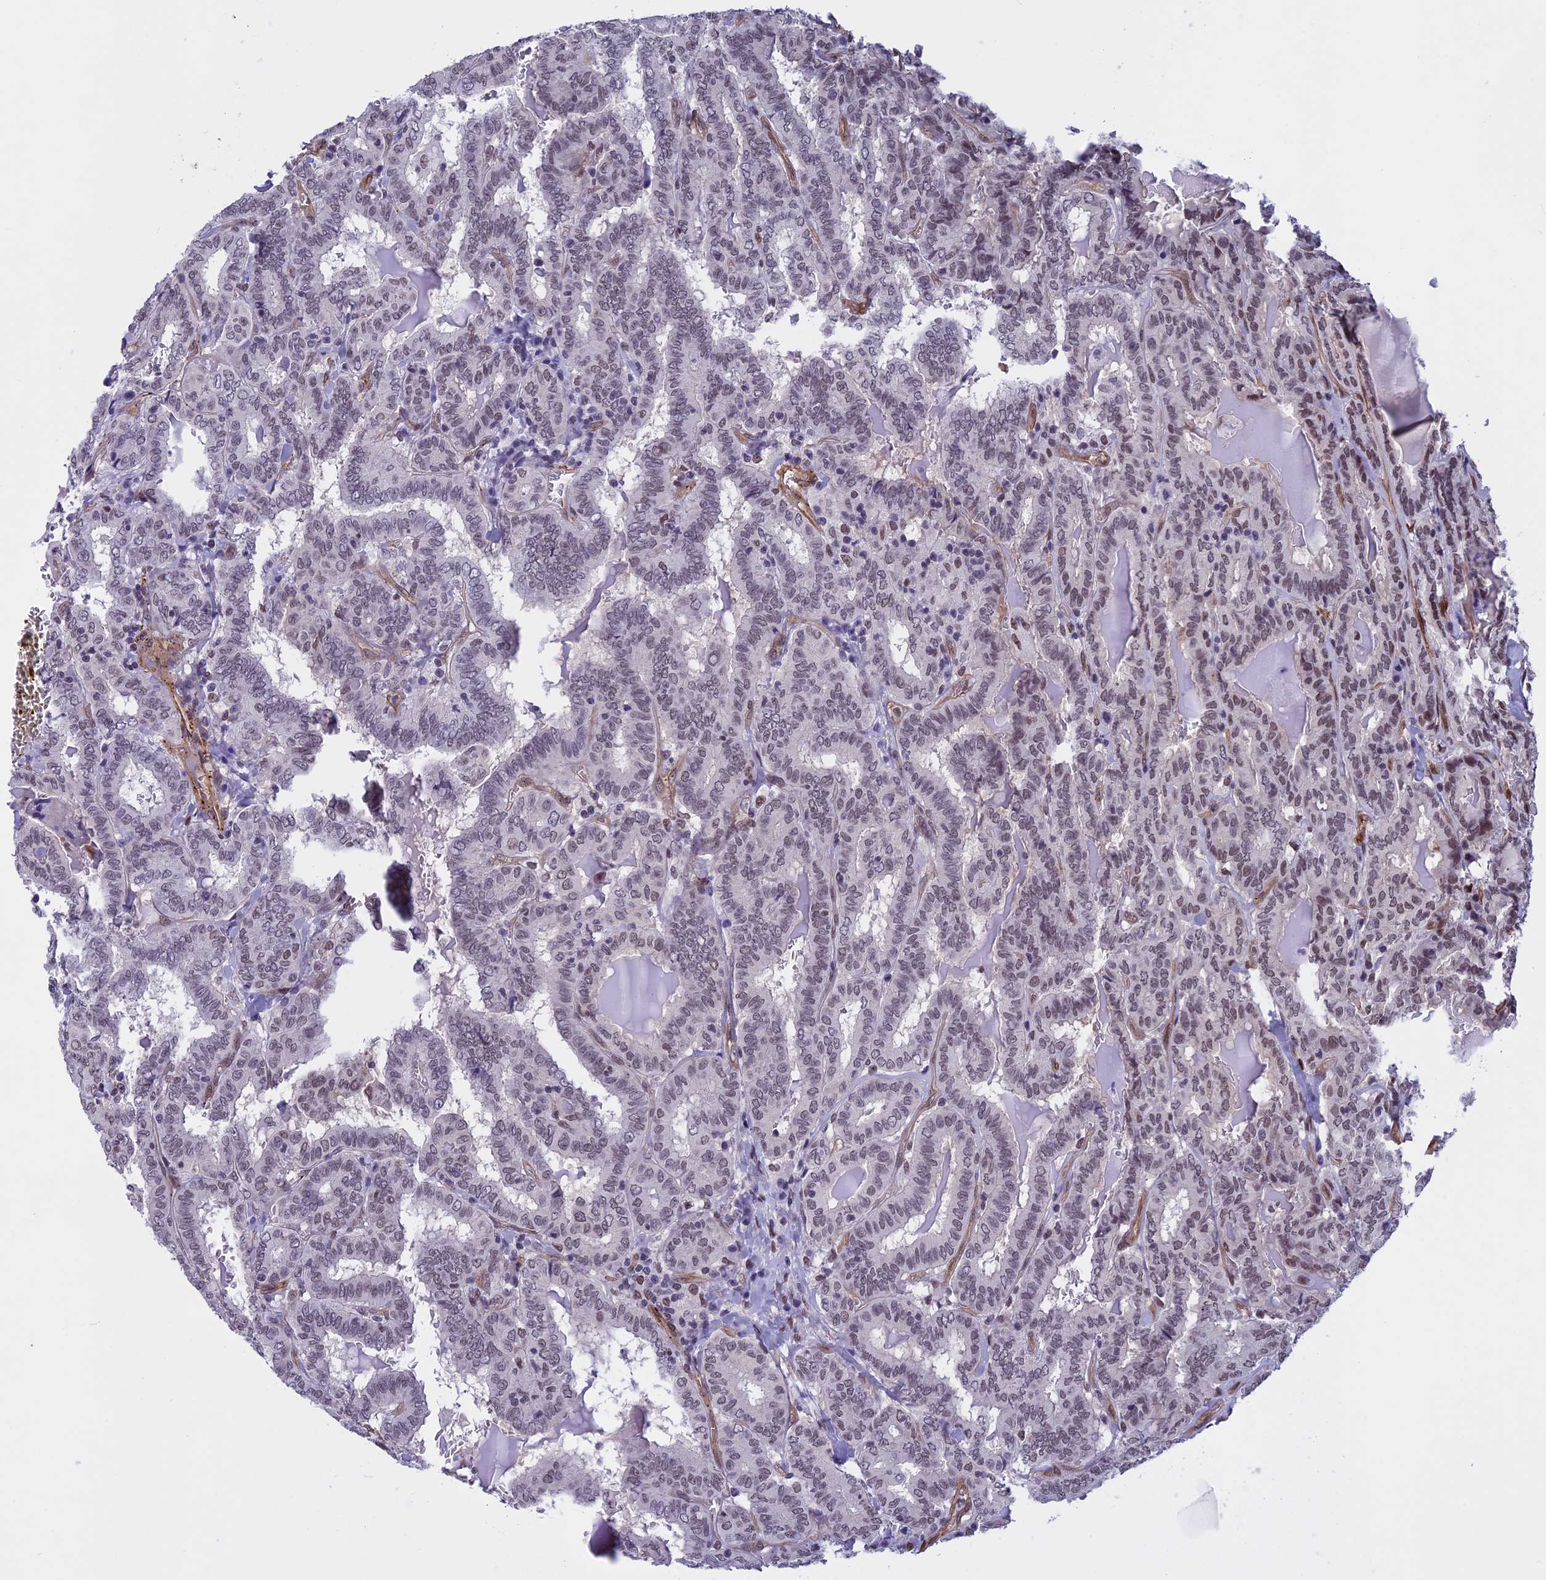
{"staining": {"intensity": "weak", "quantity": "25%-75%", "location": "nuclear"}, "tissue": "thyroid cancer", "cell_type": "Tumor cells", "image_type": "cancer", "snomed": [{"axis": "morphology", "description": "Papillary adenocarcinoma, NOS"}, {"axis": "topography", "description": "Thyroid gland"}], "caption": "Tumor cells reveal low levels of weak nuclear staining in about 25%-75% of cells in human thyroid cancer (papillary adenocarcinoma). (brown staining indicates protein expression, while blue staining denotes nuclei).", "gene": "NIPBL", "patient": {"sex": "female", "age": 72}}